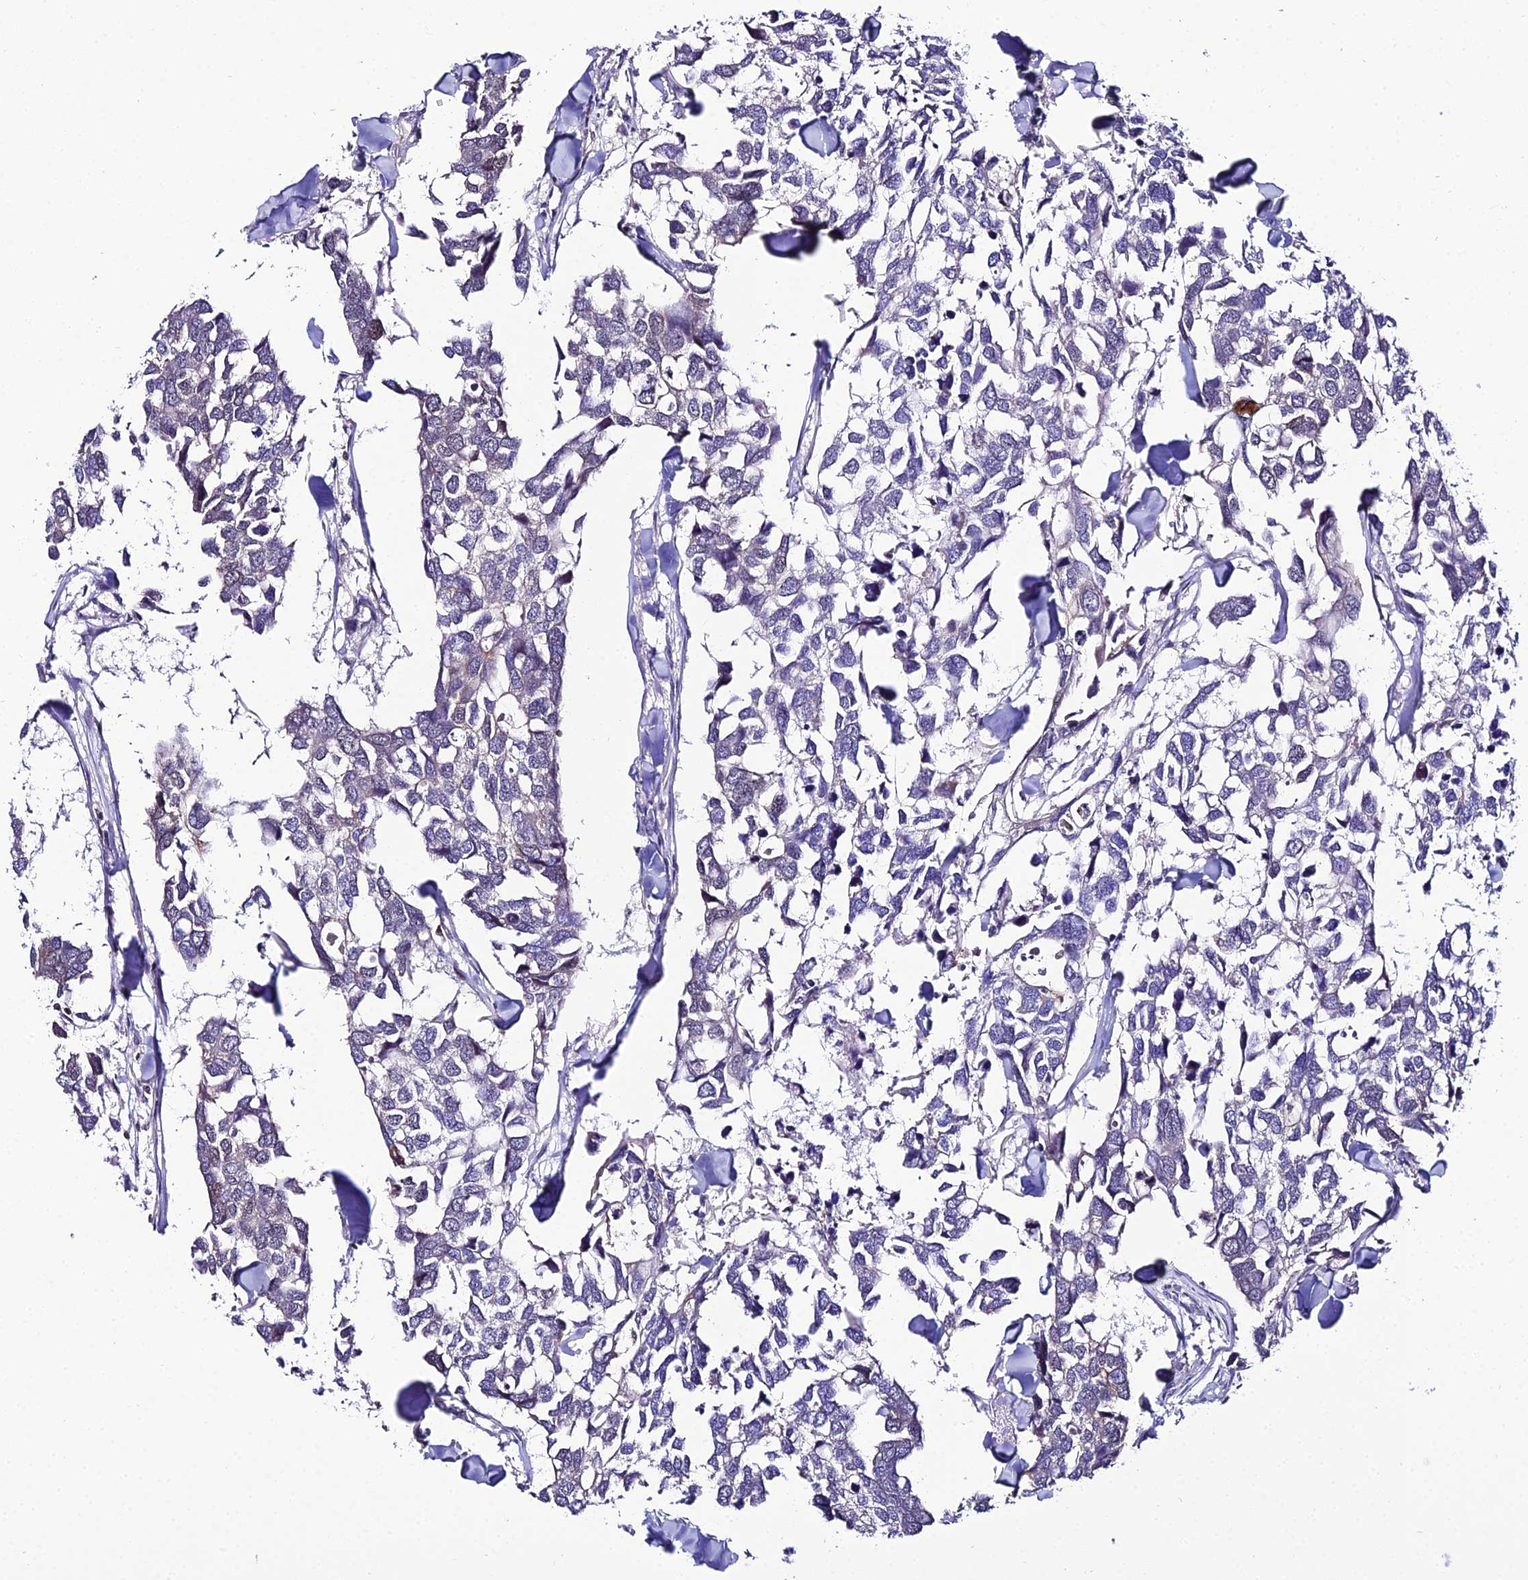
{"staining": {"intensity": "weak", "quantity": "<25%", "location": "nuclear"}, "tissue": "breast cancer", "cell_type": "Tumor cells", "image_type": "cancer", "snomed": [{"axis": "morphology", "description": "Duct carcinoma"}, {"axis": "topography", "description": "Breast"}], "caption": "Breast cancer was stained to show a protein in brown. There is no significant staining in tumor cells.", "gene": "SHQ1", "patient": {"sex": "female", "age": 83}}